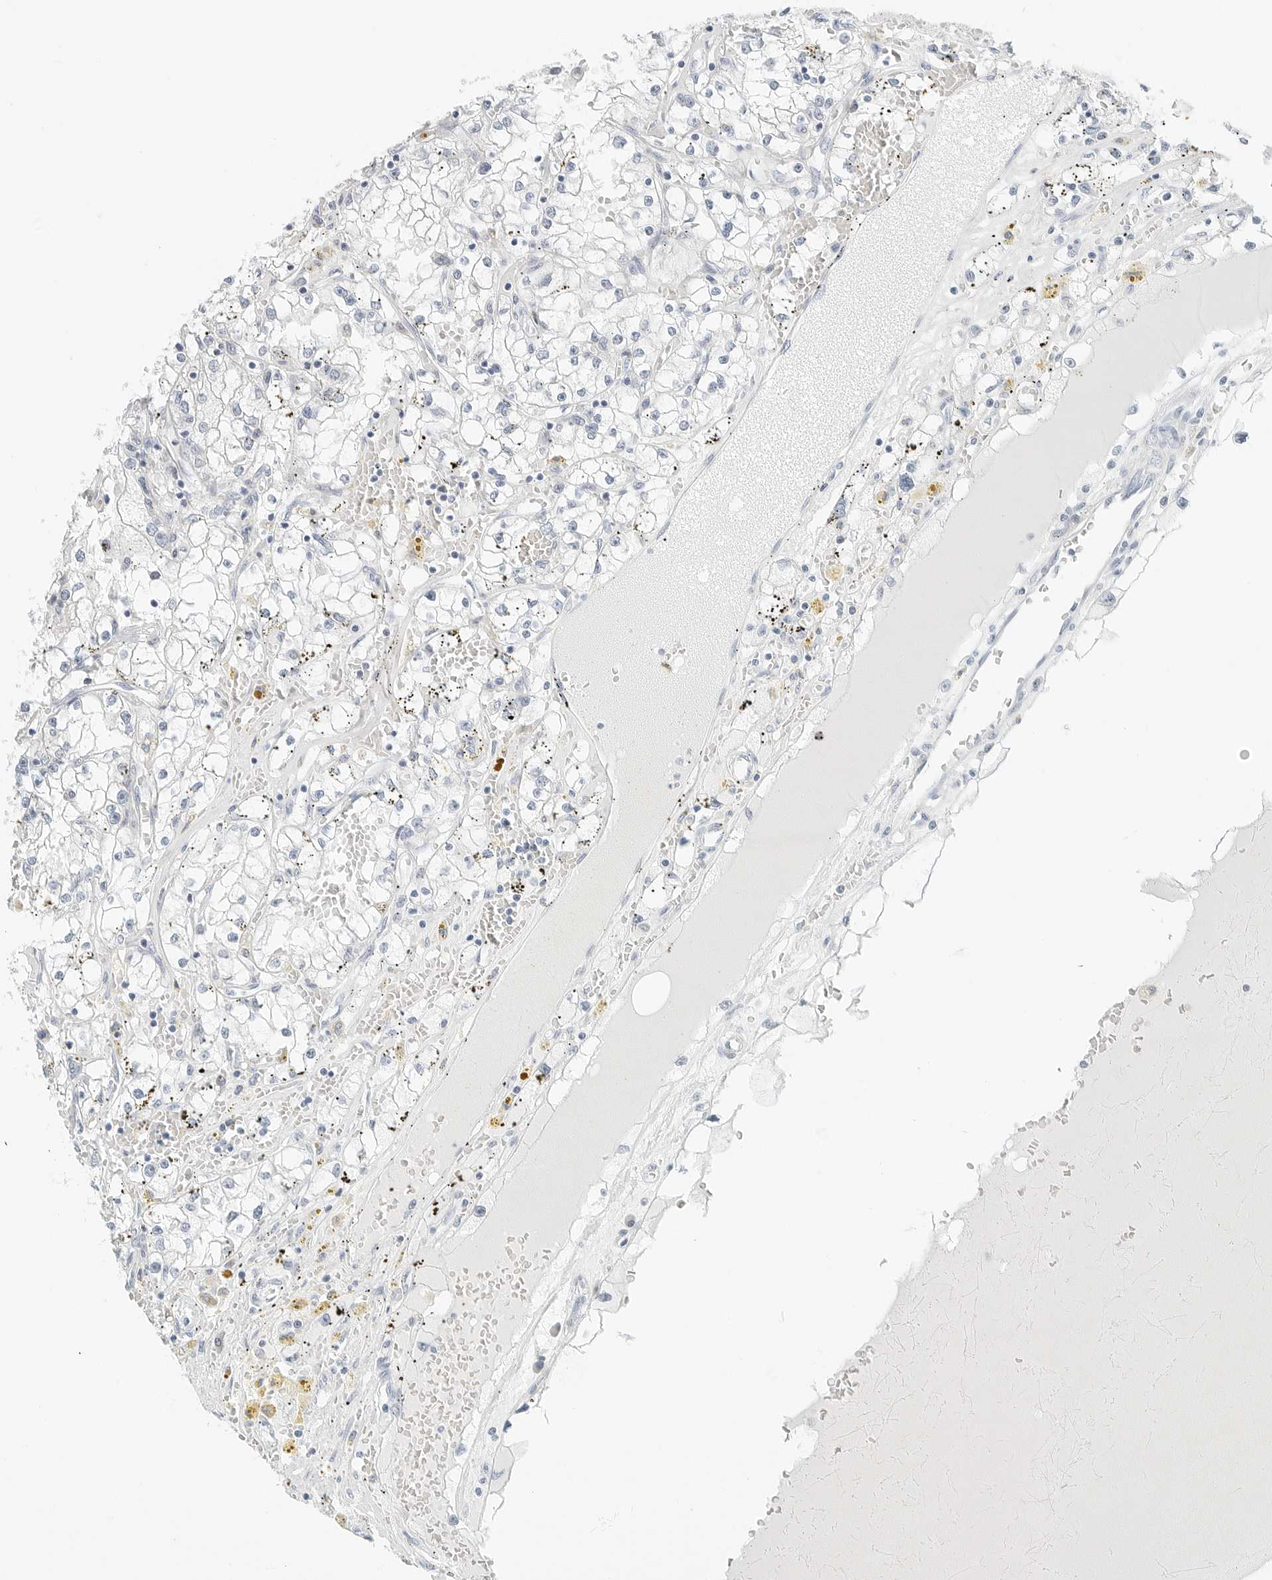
{"staining": {"intensity": "negative", "quantity": "none", "location": "none"}, "tissue": "renal cancer", "cell_type": "Tumor cells", "image_type": "cancer", "snomed": [{"axis": "morphology", "description": "Adenocarcinoma, NOS"}, {"axis": "topography", "description": "Kidney"}], "caption": "Immunohistochemistry of renal adenocarcinoma reveals no positivity in tumor cells.", "gene": "CCSAP", "patient": {"sex": "male", "age": 56}}